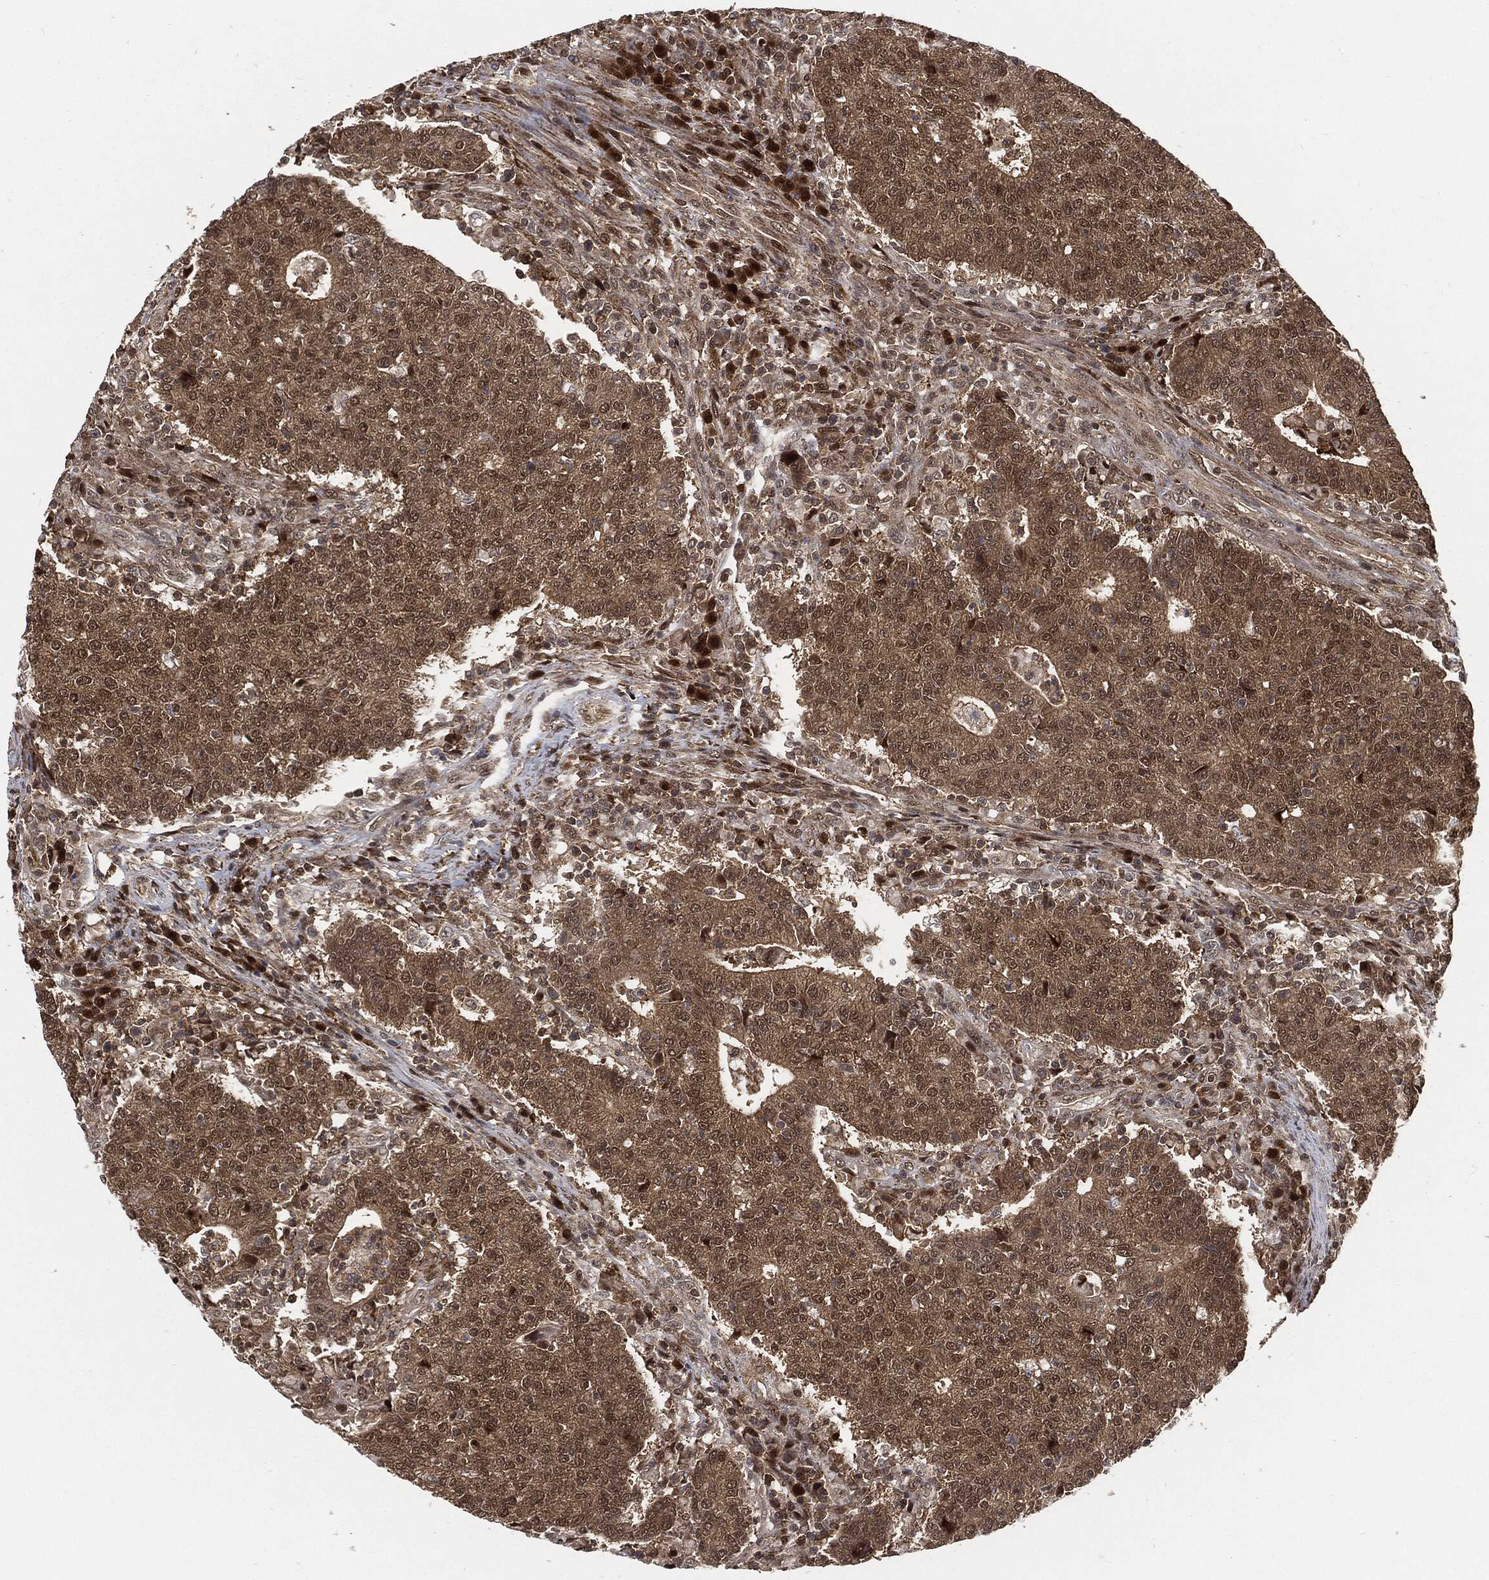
{"staining": {"intensity": "weak", "quantity": ">75%", "location": "cytoplasmic/membranous"}, "tissue": "colorectal cancer", "cell_type": "Tumor cells", "image_type": "cancer", "snomed": [{"axis": "morphology", "description": "Adenocarcinoma, NOS"}, {"axis": "topography", "description": "Colon"}], "caption": "This histopathology image reveals colorectal adenocarcinoma stained with immunohistochemistry to label a protein in brown. The cytoplasmic/membranous of tumor cells show weak positivity for the protein. Nuclei are counter-stained blue.", "gene": "CUTA", "patient": {"sex": "female", "age": 75}}